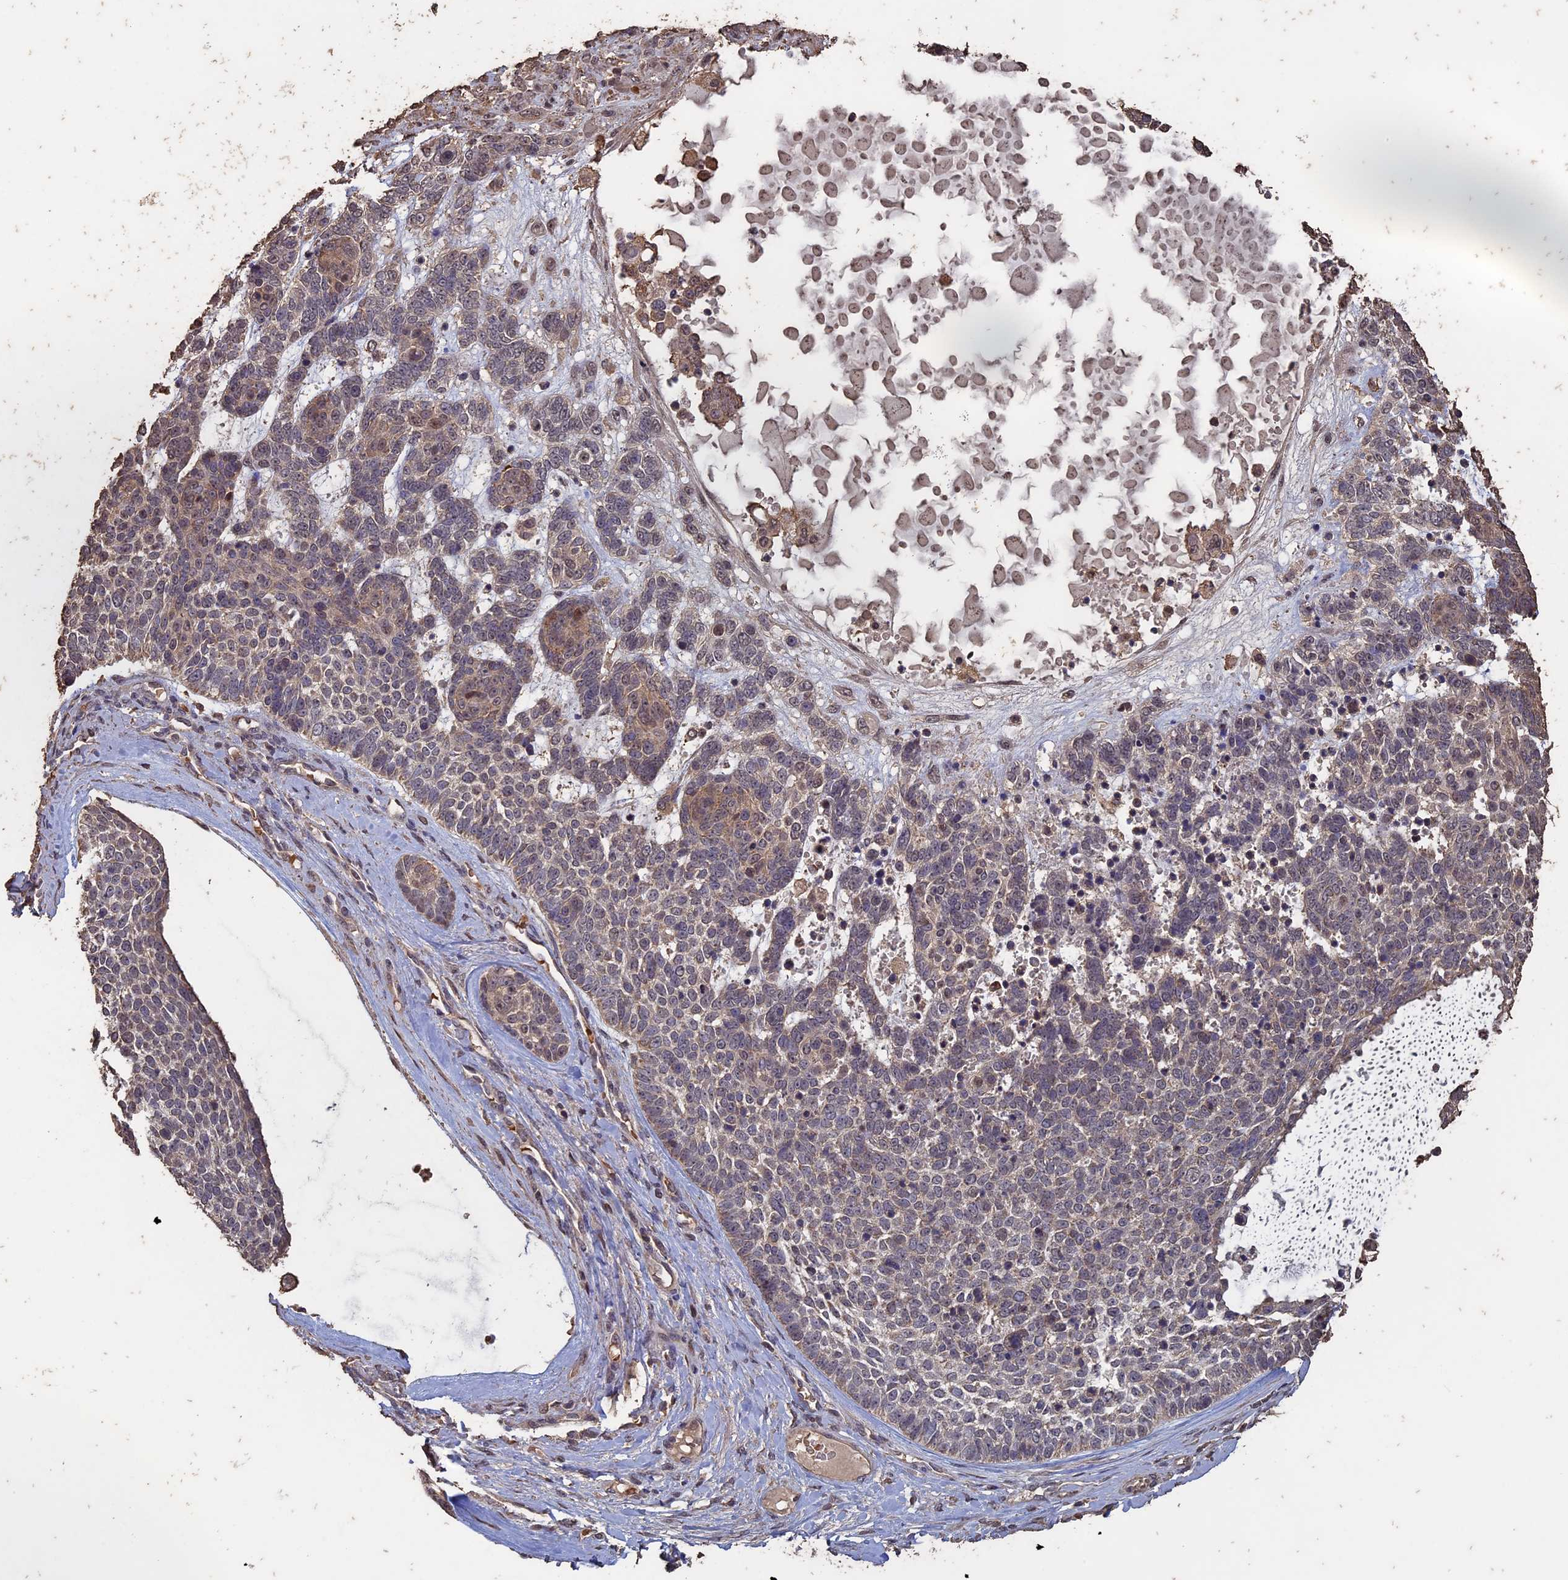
{"staining": {"intensity": "weak", "quantity": "<25%", "location": "cytoplasmic/membranous,nuclear"}, "tissue": "skin cancer", "cell_type": "Tumor cells", "image_type": "cancer", "snomed": [{"axis": "morphology", "description": "Basal cell carcinoma"}, {"axis": "topography", "description": "Skin"}], "caption": "DAB immunohistochemical staining of skin cancer reveals no significant expression in tumor cells. (DAB (3,3'-diaminobenzidine) IHC, high magnification).", "gene": "HUNK", "patient": {"sex": "female", "age": 81}}